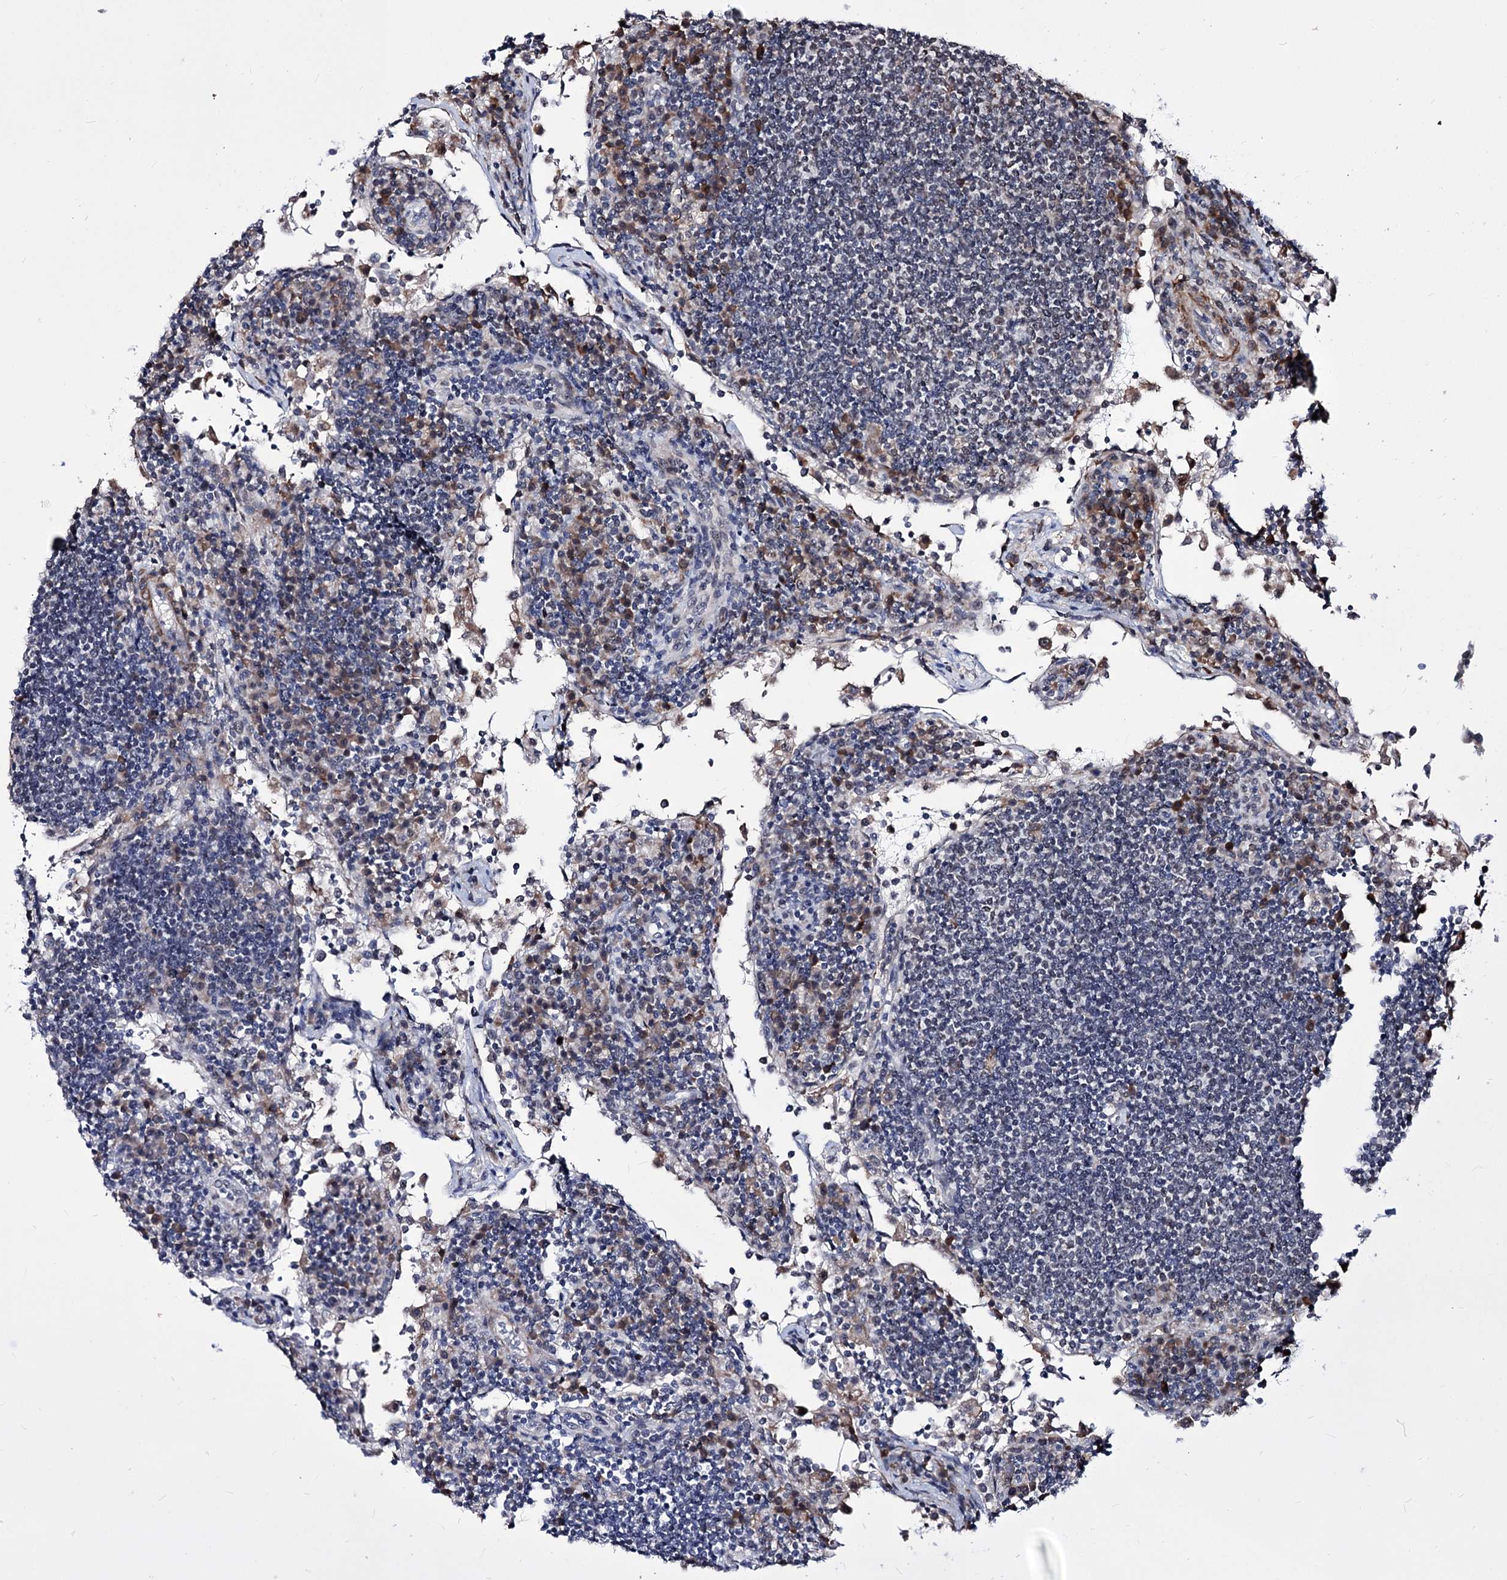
{"staining": {"intensity": "negative", "quantity": "none", "location": "none"}, "tissue": "lymph node", "cell_type": "Germinal center cells", "image_type": "normal", "snomed": [{"axis": "morphology", "description": "Normal tissue, NOS"}, {"axis": "topography", "description": "Lymph node"}], "caption": "High power microscopy histopathology image of an immunohistochemistry (IHC) micrograph of benign lymph node, revealing no significant staining in germinal center cells. (Brightfield microscopy of DAB (3,3'-diaminobenzidine) IHC at high magnification).", "gene": "PPRC1", "patient": {"sex": "female", "age": 53}}